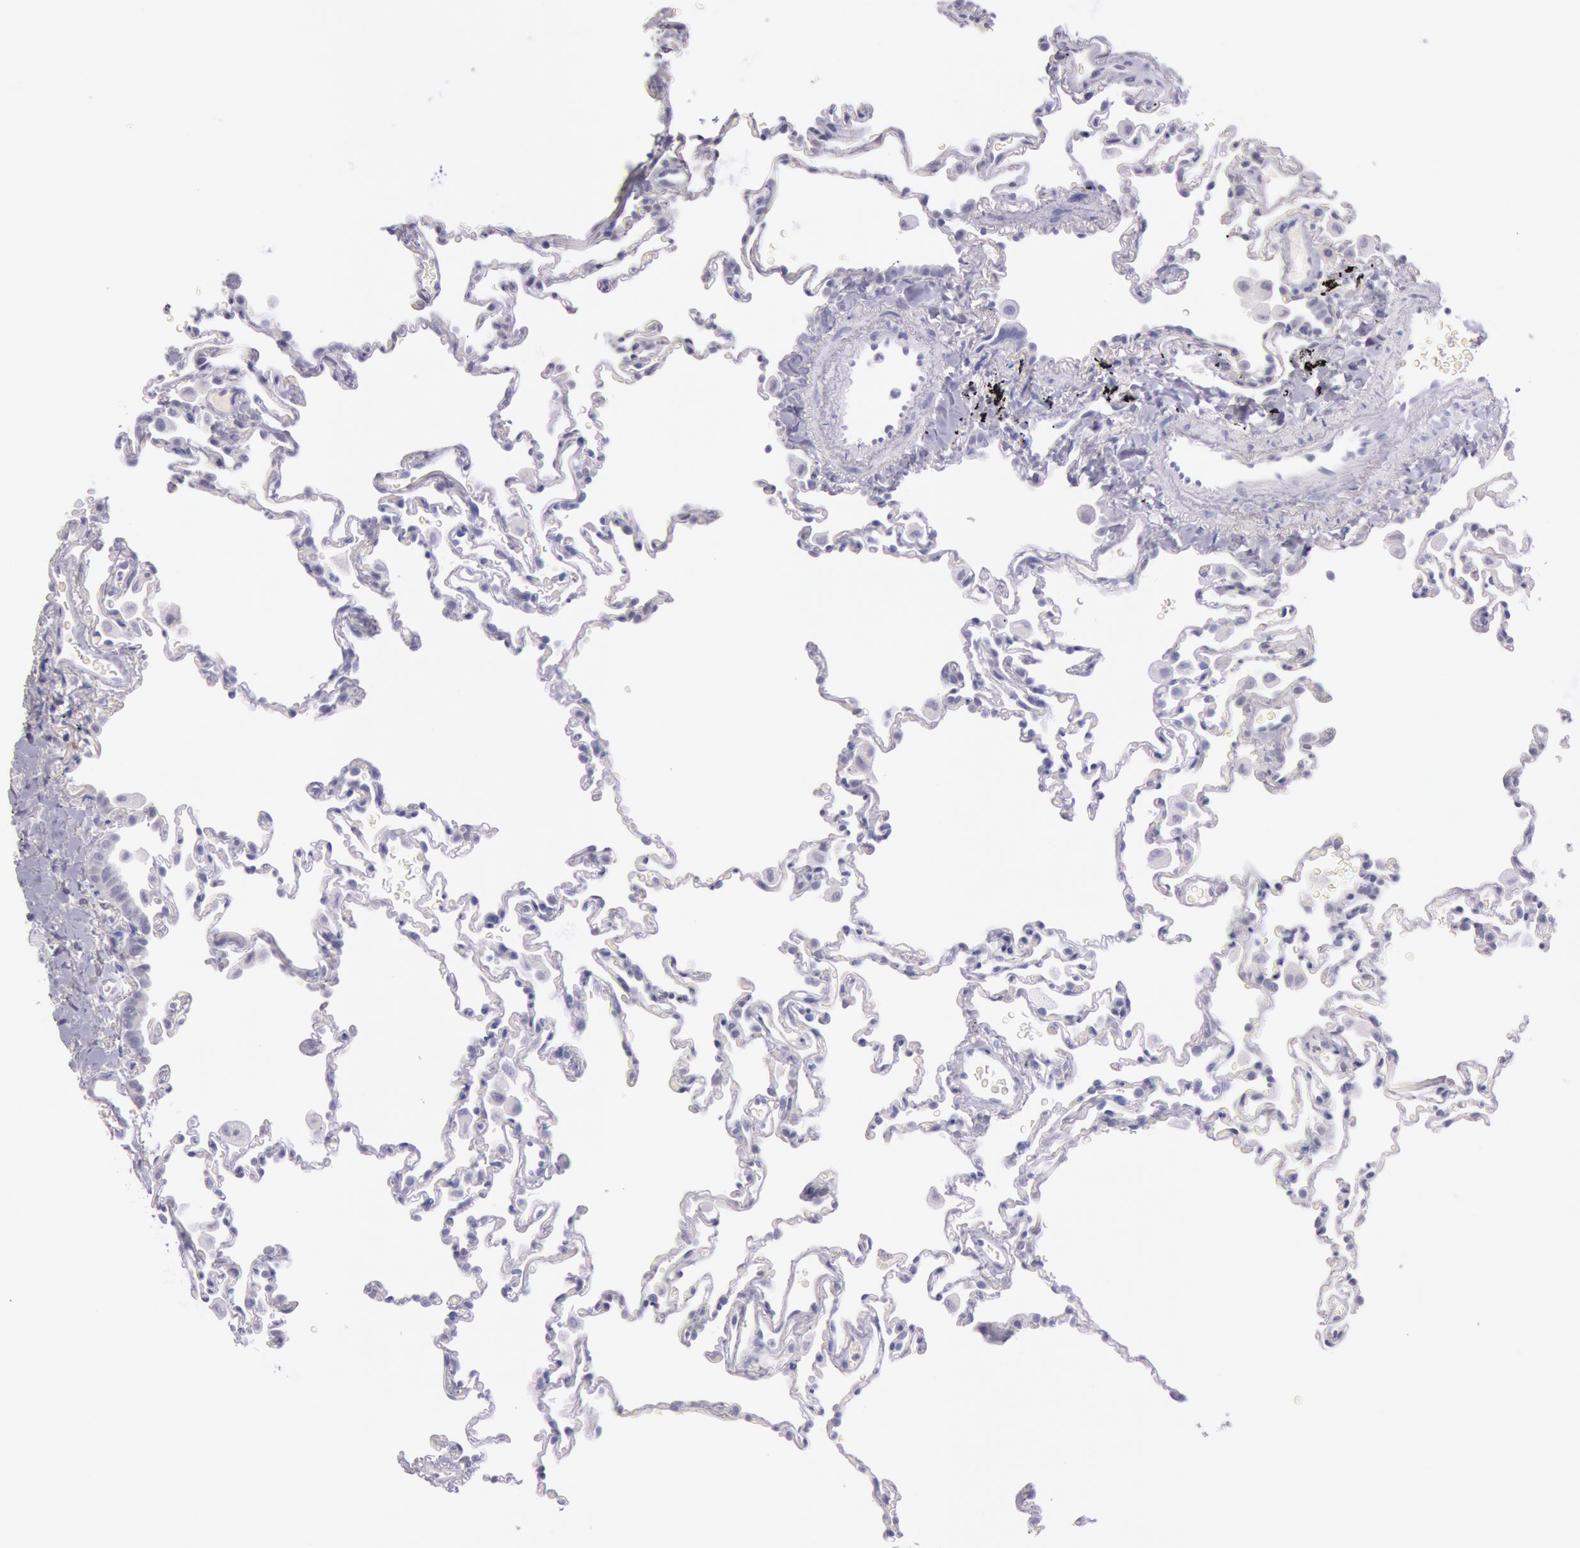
{"staining": {"intensity": "negative", "quantity": "none", "location": "none"}, "tissue": "lung", "cell_type": "Alveolar cells", "image_type": "normal", "snomed": [{"axis": "morphology", "description": "Normal tissue, NOS"}, {"axis": "topography", "description": "Lung"}], "caption": "Immunohistochemistry of normal lung exhibits no positivity in alveolar cells.", "gene": "EGFR", "patient": {"sex": "male", "age": 59}}